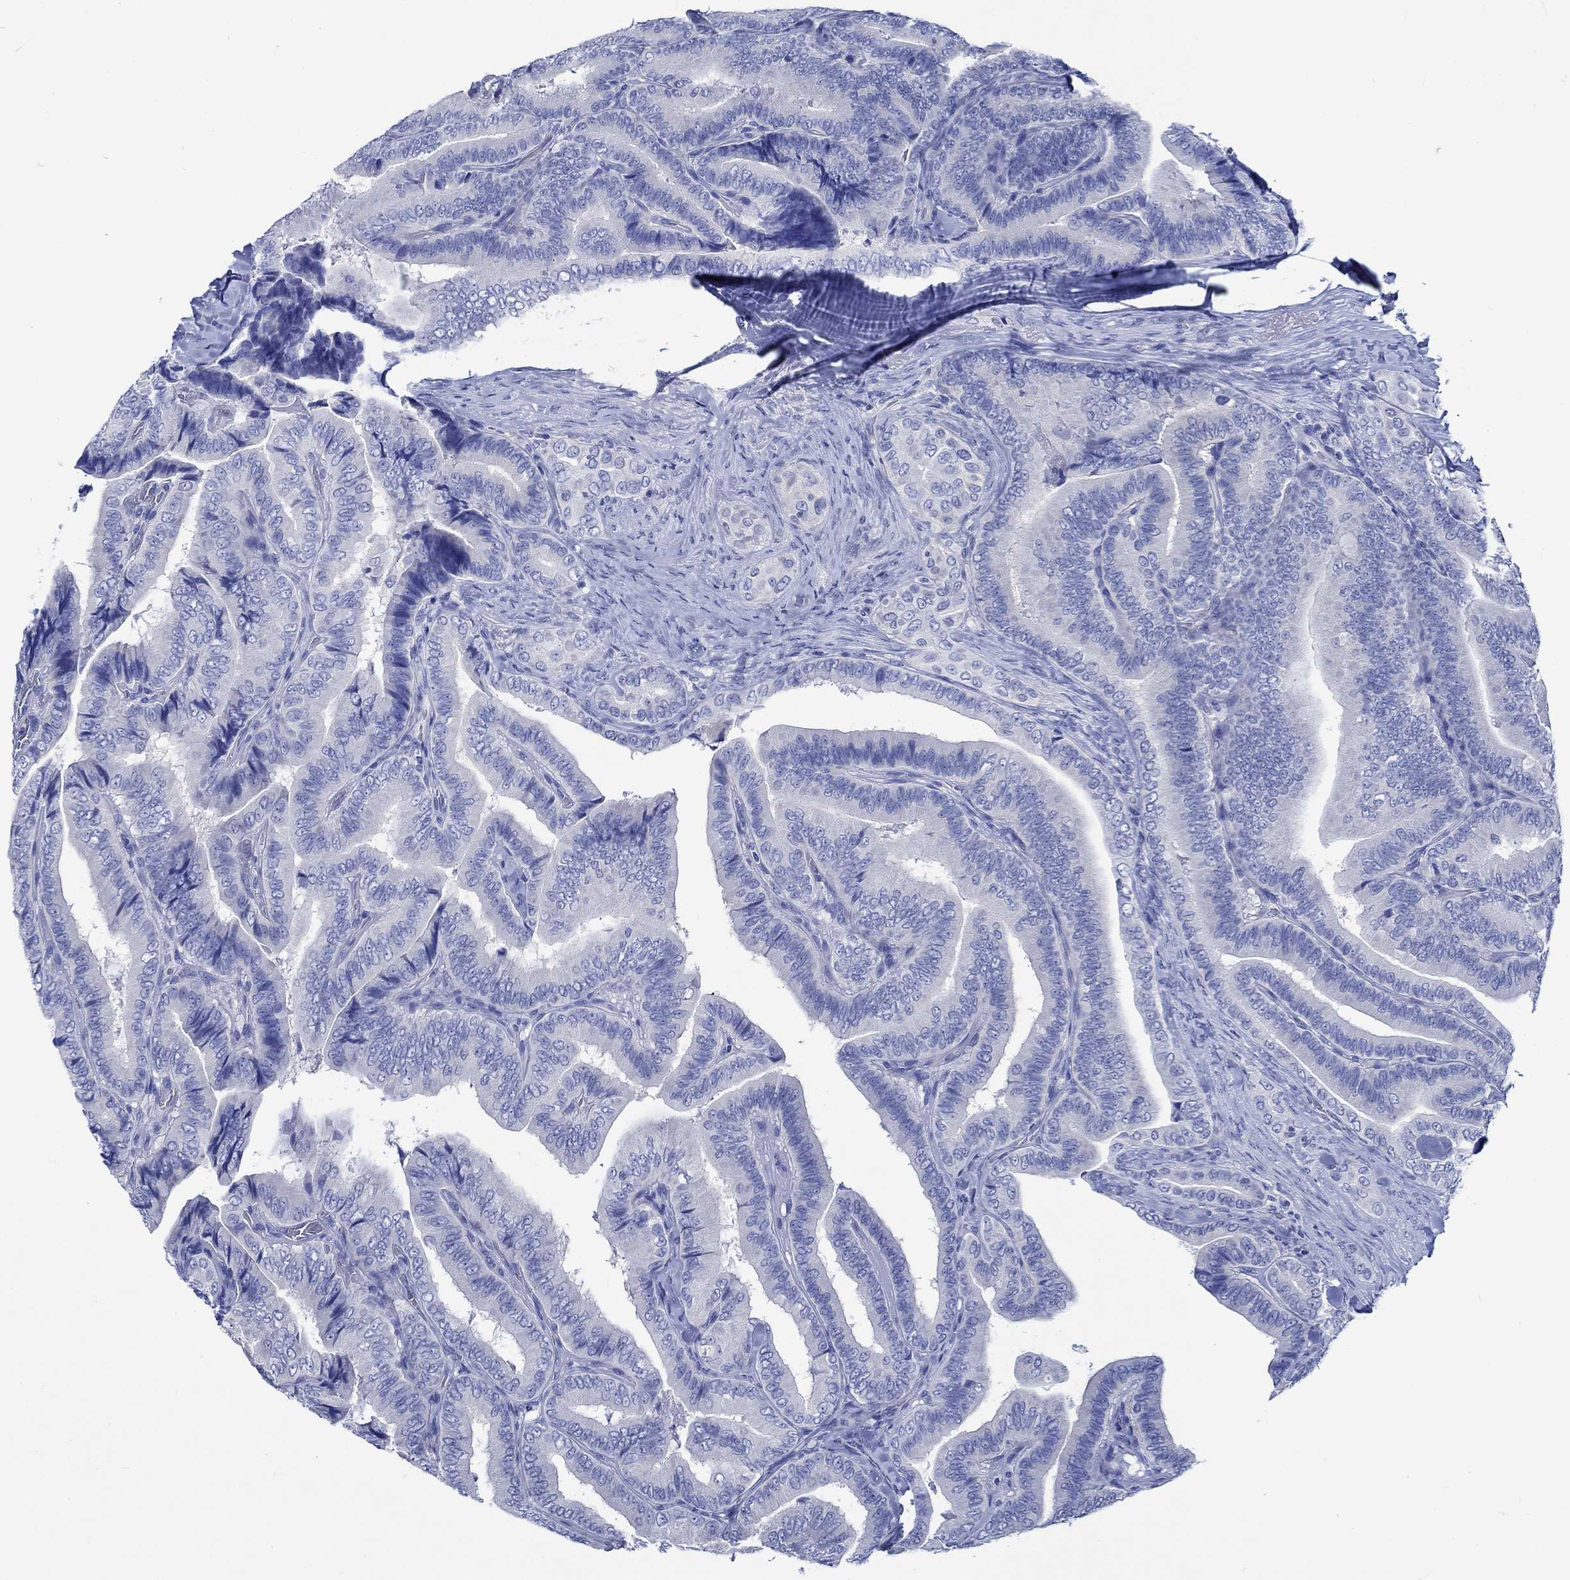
{"staining": {"intensity": "negative", "quantity": "none", "location": "none"}, "tissue": "thyroid cancer", "cell_type": "Tumor cells", "image_type": "cancer", "snomed": [{"axis": "morphology", "description": "Papillary adenocarcinoma, NOS"}, {"axis": "topography", "description": "Thyroid gland"}], "caption": "This is an immunohistochemistry histopathology image of papillary adenocarcinoma (thyroid). There is no positivity in tumor cells.", "gene": "PTPRN2", "patient": {"sex": "male", "age": 61}}